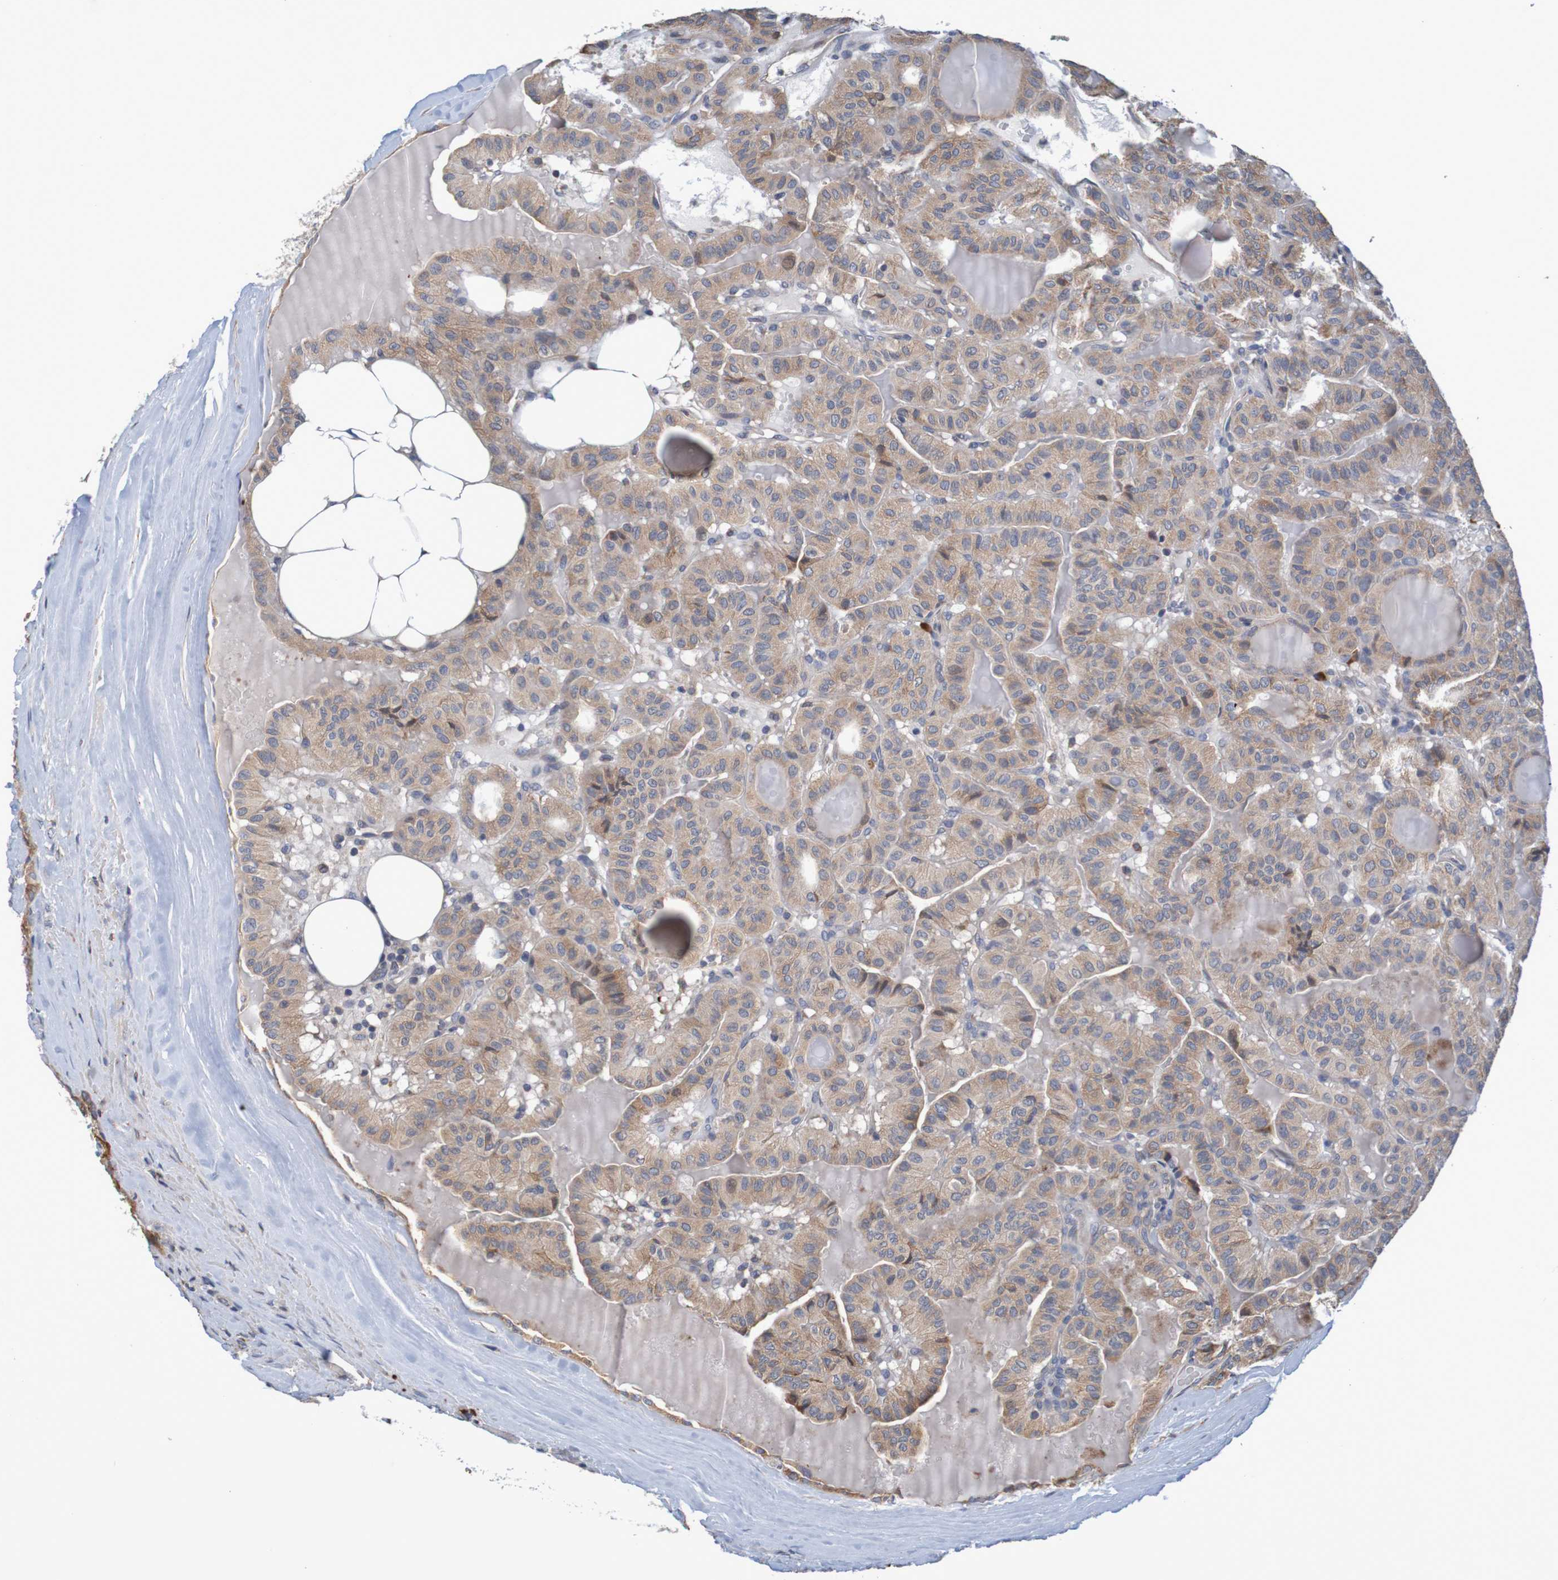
{"staining": {"intensity": "weak", "quantity": ">75%", "location": "cytoplasmic/membranous"}, "tissue": "thyroid cancer", "cell_type": "Tumor cells", "image_type": "cancer", "snomed": [{"axis": "morphology", "description": "Papillary adenocarcinoma, NOS"}, {"axis": "topography", "description": "Thyroid gland"}], "caption": "Approximately >75% of tumor cells in thyroid cancer (papillary adenocarcinoma) exhibit weak cytoplasmic/membranous protein positivity as visualized by brown immunohistochemical staining.", "gene": "CLDN18", "patient": {"sex": "male", "age": 77}}